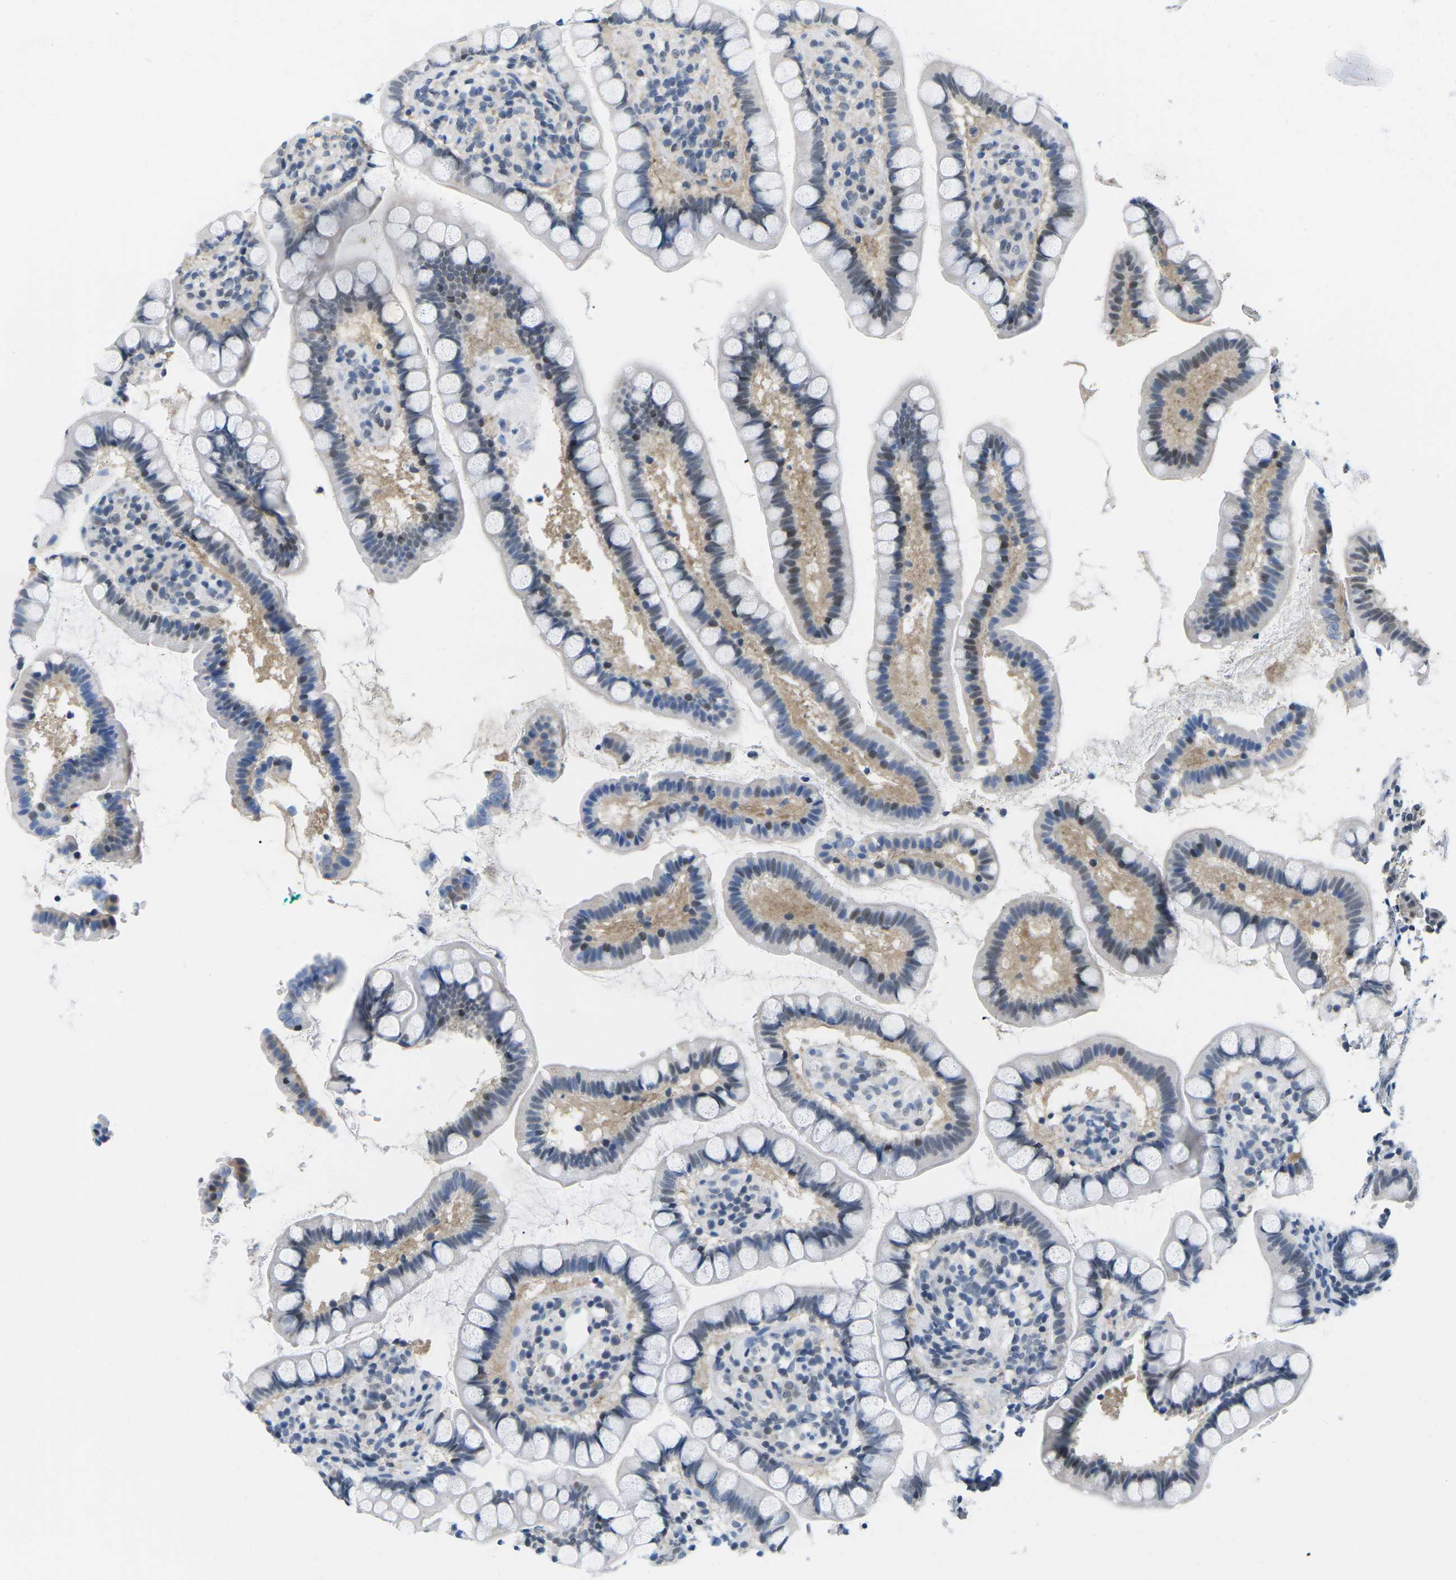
{"staining": {"intensity": "moderate", "quantity": "<25%", "location": "nuclear"}, "tissue": "small intestine", "cell_type": "Glandular cells", "image_type": "normal", "snomed": [{"axis": "morphology", "description": "Normal tissue, NOS"}, {"axis": "topography", "description": "Small intestine"}], "caption": "Small intestine stained for a protein (brown) reveals moderate nuclear positive staining in approximately <25% of glandular cells.", "gene": "UBA7", "patient": {"sex": "female", "age": 84}}